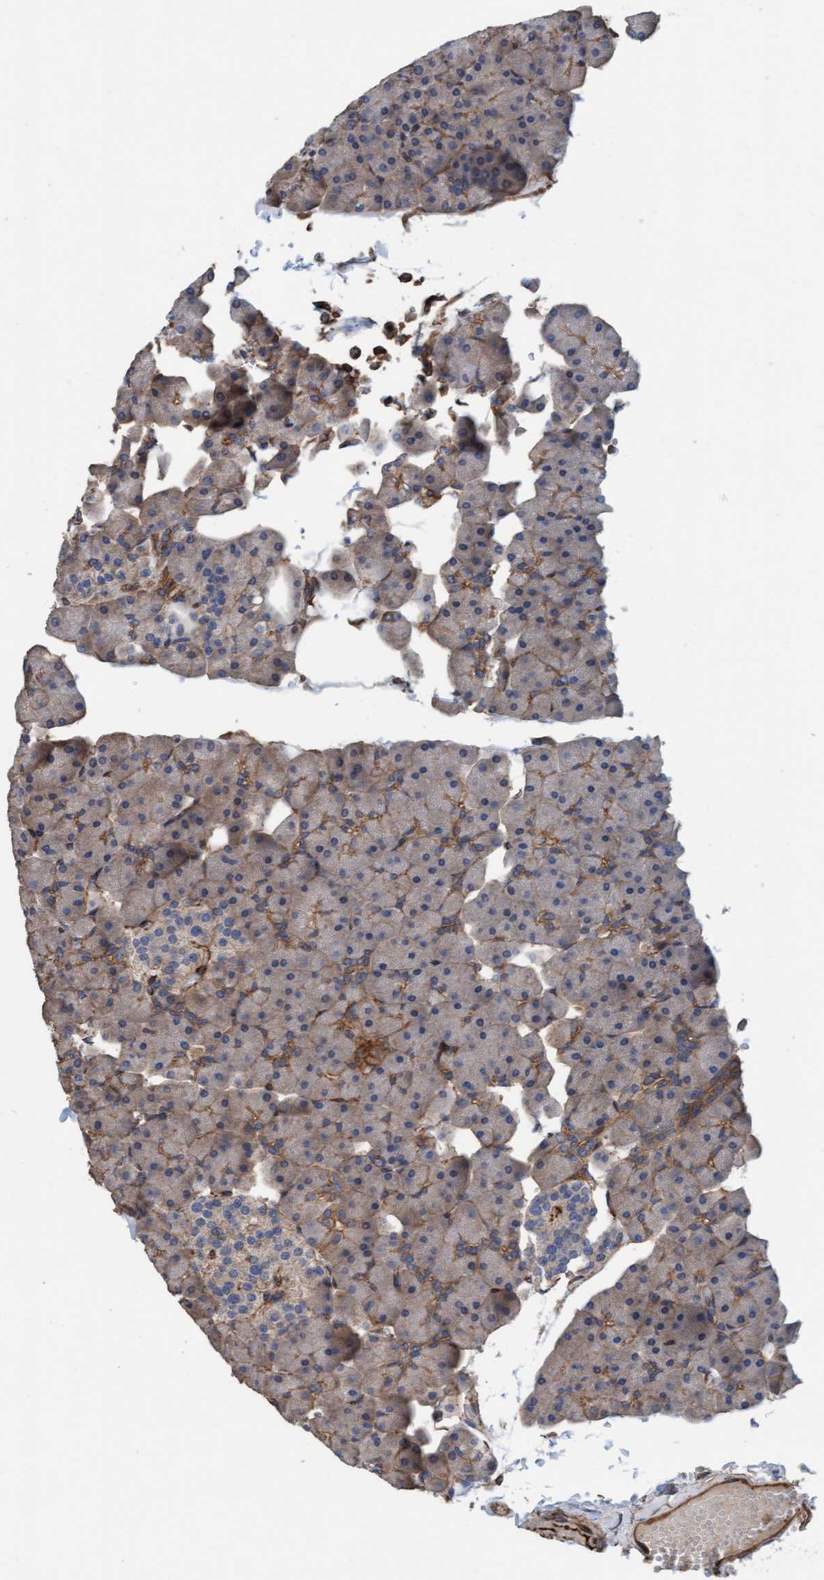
{"staining": {"intensity": "moderate", "quantity": "25%-75%", "location": "cytoplasmic/membranous"}, "tissue": "pancreas", "cell_type": "Exocrine glandular cells", "image_type": "normal", "snomed": [{"axis": "morphology", "description": "Normal tissue, NOS"}, {"axis": "topography", "description": "Pancreas"}], "caption": "An immunohistochemistry image of normal tissue is shown. Protein staining in brown labels moderate cytoplasmic/membranous positivity in pancreas within exocrine glandular cells.", "gene": "STXBP4", "patient": {"sex": "male", "age": 35}}